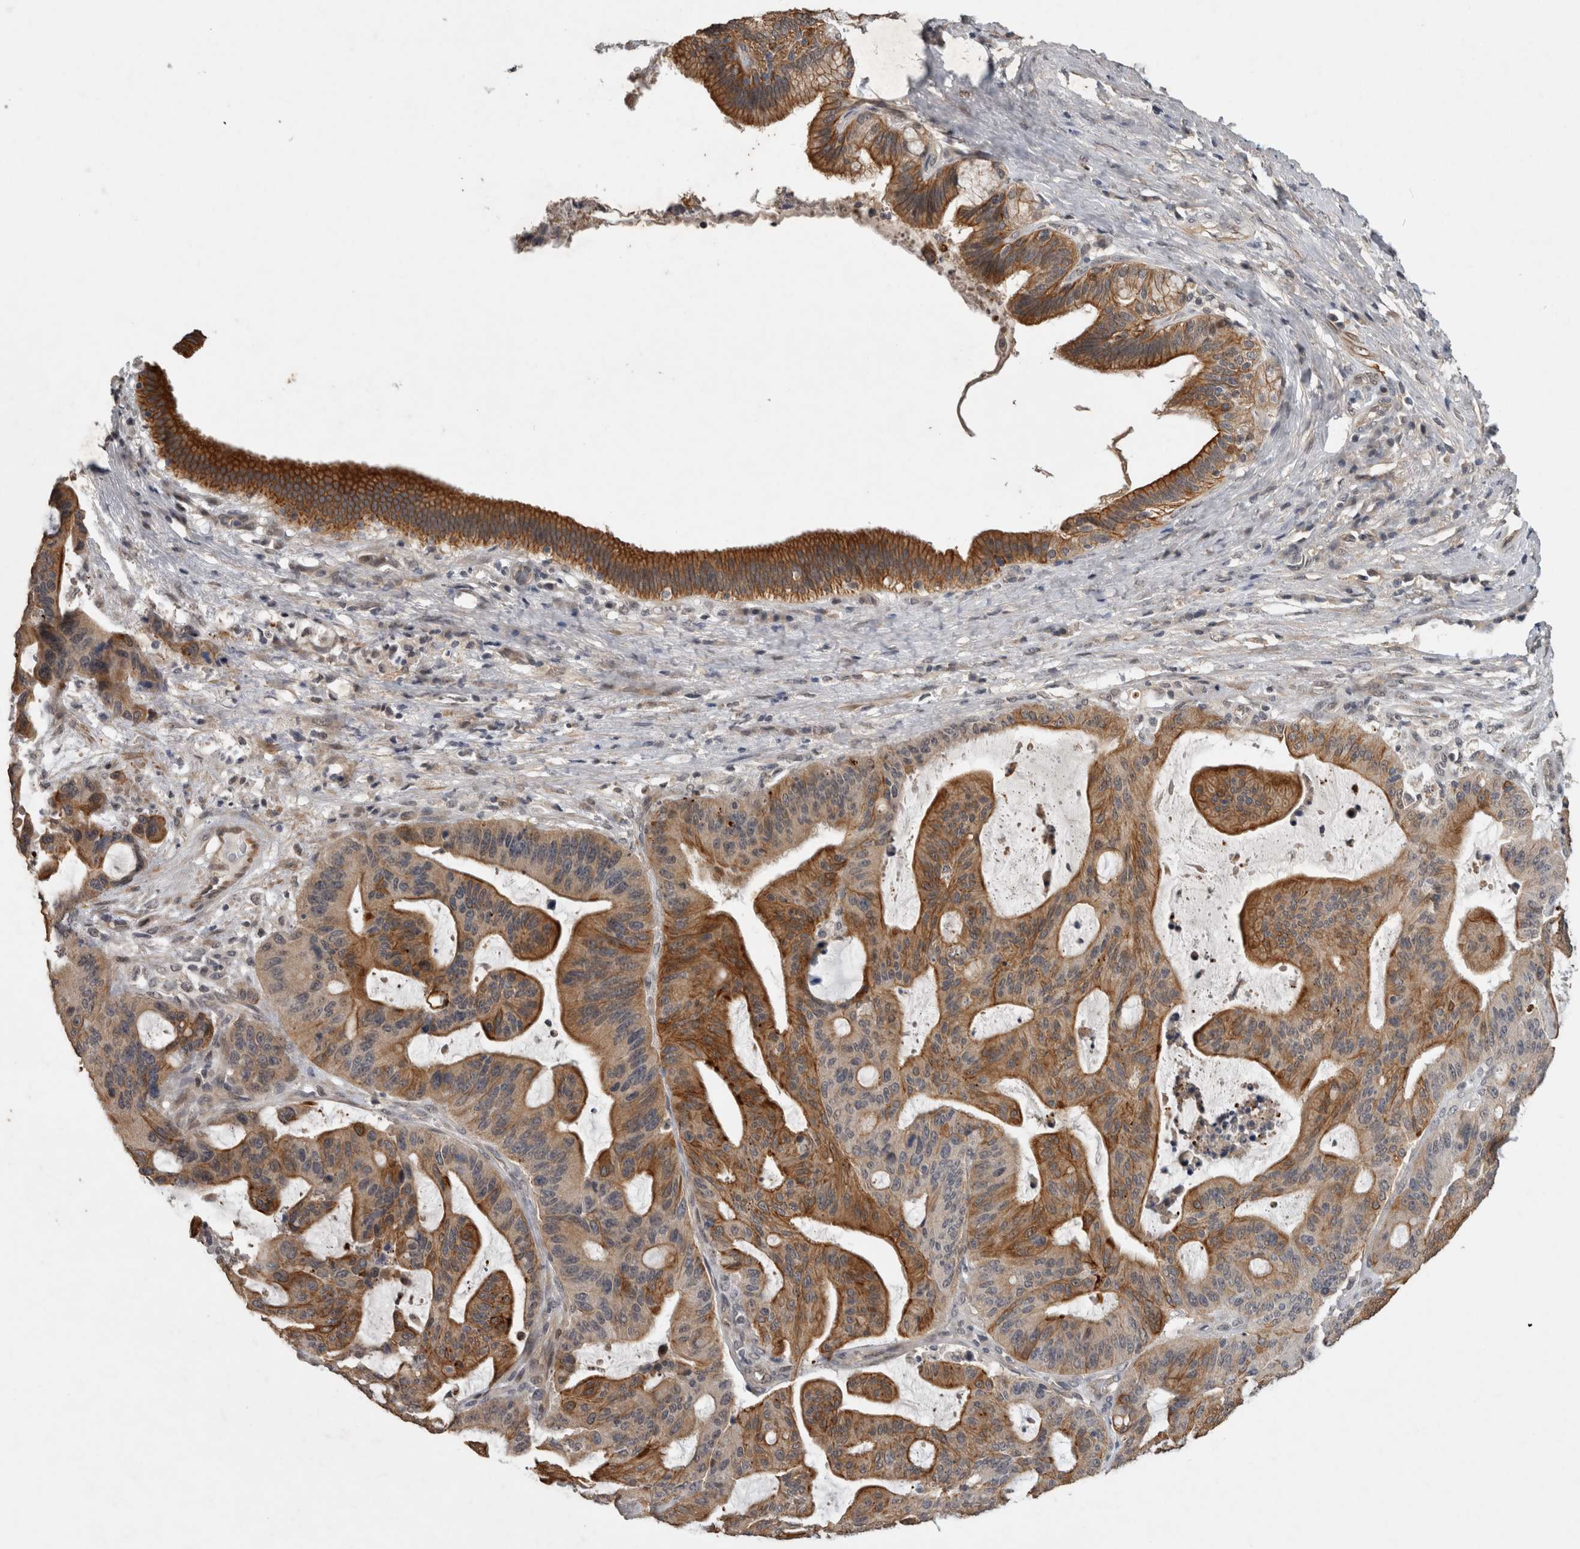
{"staining": {"intensity": "strong", "quantity": ">75%", "location": "cytoplasmic/membranous"}, "tissue": "liver cancer", "cell_type": "Tumor cells", "image_type": "cancer", "snomed": [{"axis": "morphology", "description": "Normal tissue, NOS"}, {"axis": "morphology", "description": "Cholangiocarcinoma"}, {"axis": "topography", "description": "Liver"}, {"axis": "topography", "description": "Peripheral nerve tissue"}], "caption": "High-power microscopy captured an immunohistochemistry histopathology image of cholangiocarcinoma (liver), revealing strong cytoplasmic/membranous expression in about >75% of tumor cells. The staining was performed using DAB, with brown indicating positive protein expression. Nuclei are stained blue with hematoxylin.", "gene": "RHPN1", "patient": {"sex": "female", "age": 73}}